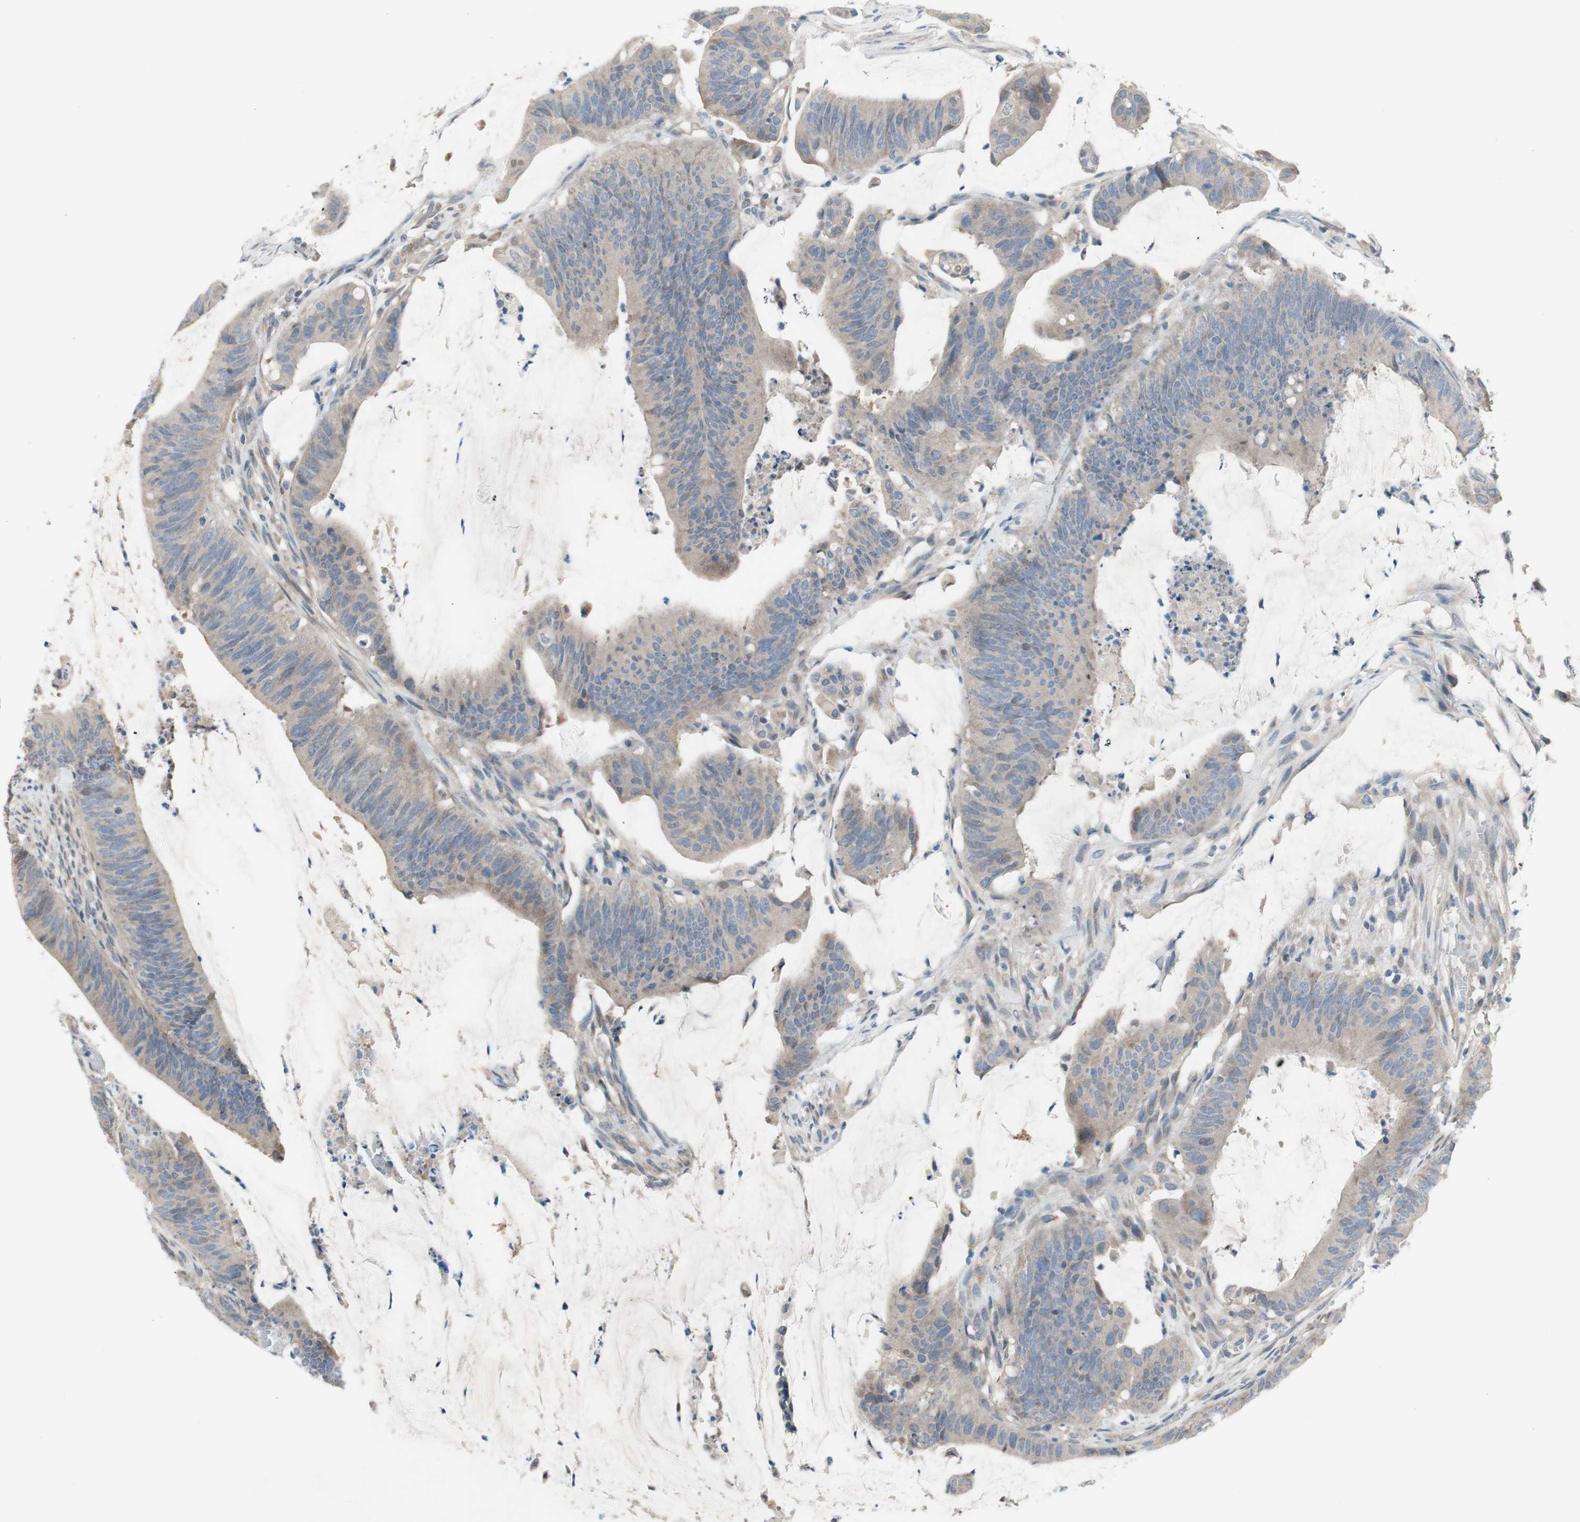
{"staining": {"intensity": "negative", "quantity": "none", "location": "none"}, "tissue": "colorectal cancer", "cell_type": "Tumor cells", "image_type": "cancer", "snomed": [{"axis": "morphology", "description": "Adenocarcinoma, NOS"}, {"axis": "topography", "description": "Rectum"}], "caption": "This is a photomicrograph of immunohistochemistry (IHC) staining of adenocarcinoma (colorectal), which shows no expression in tumor cells.", "gene": "TACR3", "patient": {"sex": "female", "age": 66}}